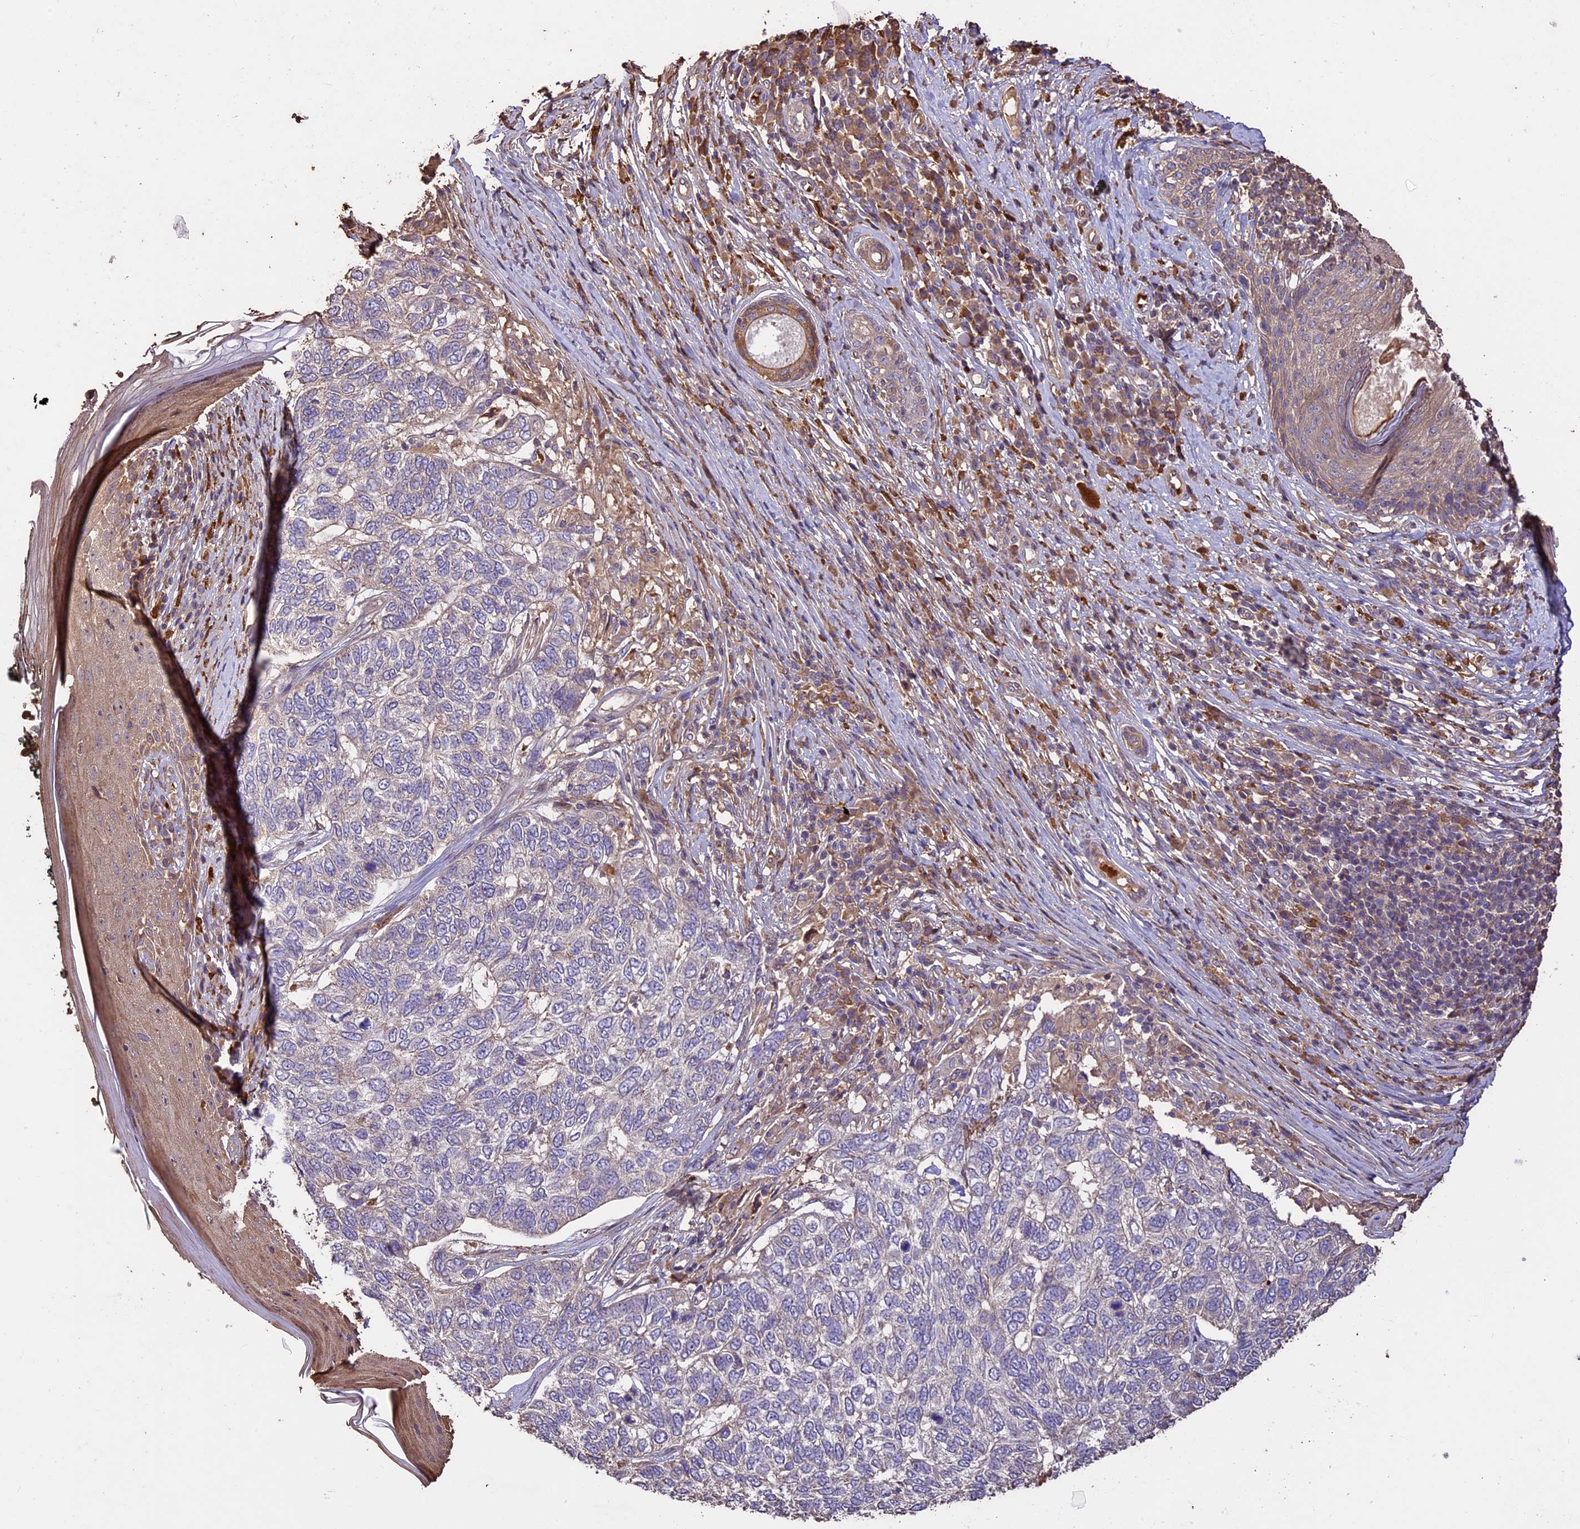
{"staining": {"intensity": "negative", "quantity": "none", "location": "none"}, "tissue": "skin cancer", "cell_type": "Tumor cells", "image_type": "cancer", "snomed": [{"axis": "morphology", "description": "Basal cell carcinoma"}, {"axis": "topography", "description": "Skin"}], "caption": "Protein analysis of basal cell carcinoma (skin) demonstrates no significant staining in tumor cells.", "gene": "CRLF1", "patient": {"sex": "female", "age": 65}}